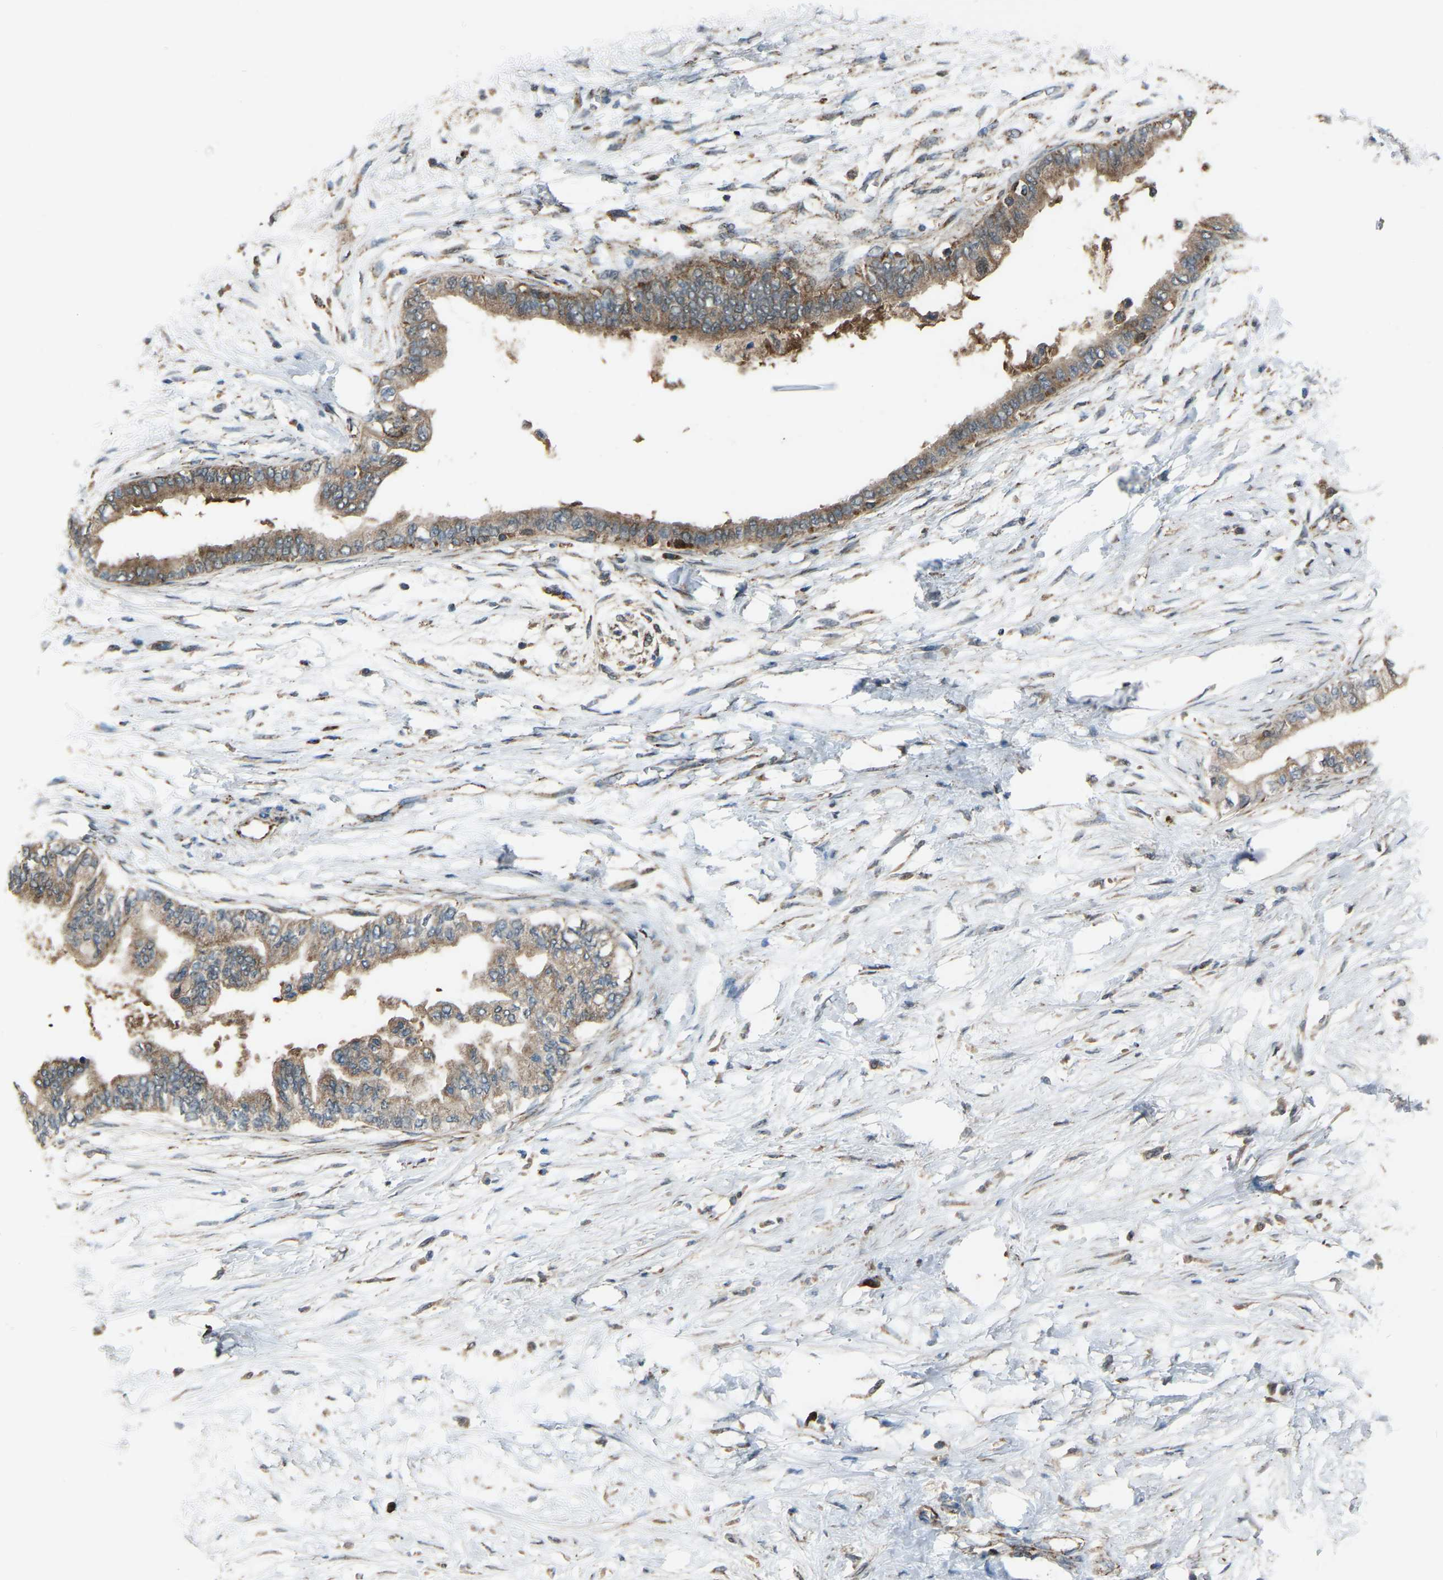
{"staining": {"intensity": "weak", "quantity": ">75%", "location": "cytoplasmic/membranous"}, "tissue": "pancreatic cancer", "cell_type": "Tumor cells", "image_type": "cancer", "snomed": [{"axis": "morphology", "description": "Normal tissue, NOS"}, {"axis": "morphology", "description": "Adenocarcinoma, NOS"}, {"axis": "topography", "description": "Pancreas"}, {"axis": "topography", "description": "Duodenum"}], "caption": "Pancreatic adenocarcinoma stained with a protein marker exhibits weak staining in tumor cells.", "gene": "AKR1A1", "patient": {"sex": "female", "age": 60}}